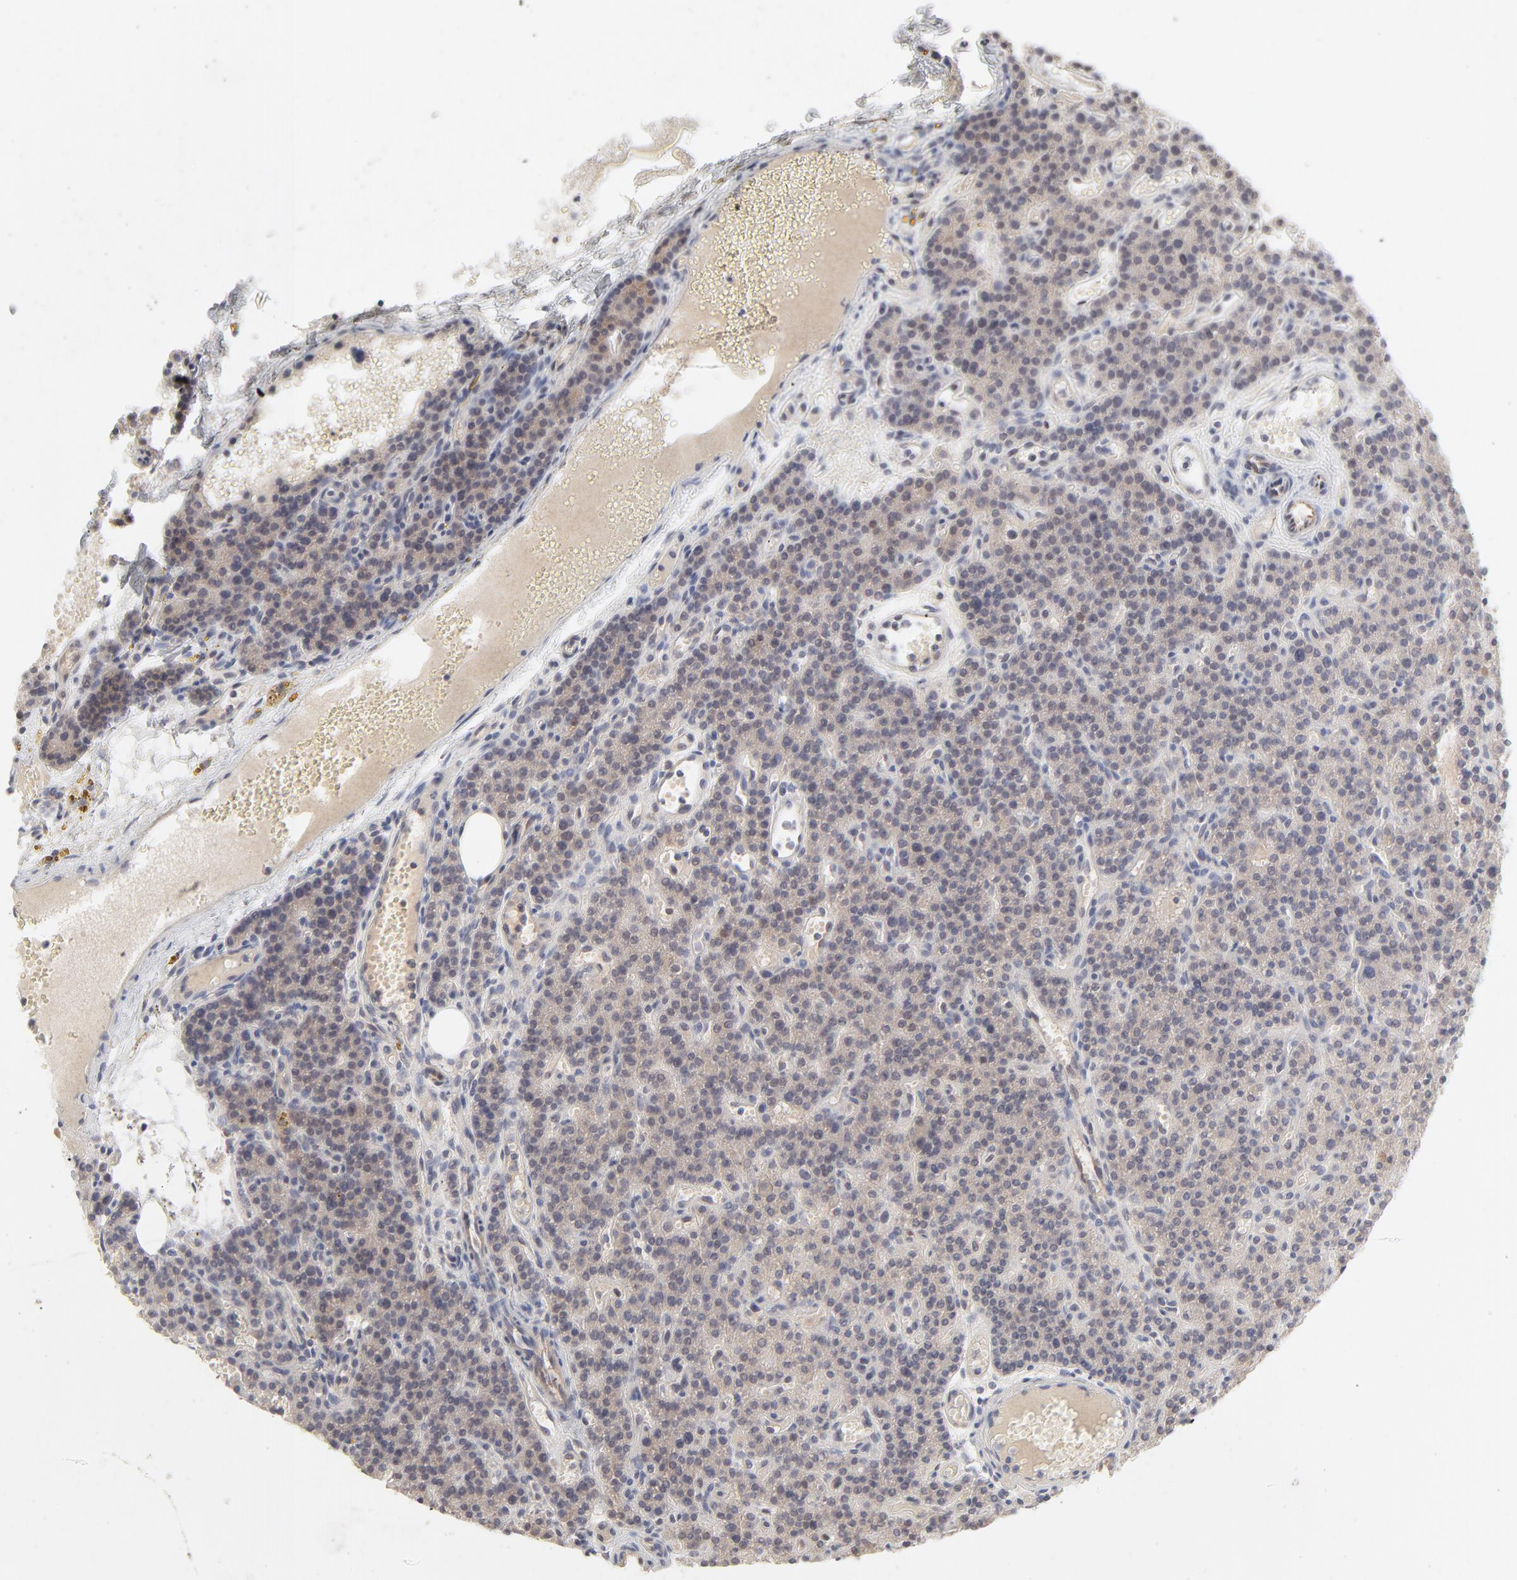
{"staining": {"intensity": "weak", "quantity": "<25%", "location": "cytoplasmic/membranous,nuclear"}, "tissue": "parathyroid gland", "cell_type": "Glandular cells", "image_type": "normal", "snomed": [{"axis": "morphology", "description": "Normal tissue, NOS"}, {"axis": "topography", "description": "Parathyroid gland"}], "caption": "Glandular cells show no significant protein expression in benign parathyroid gland. (IHC, brightfield microscopy, high magnification).", "gene": "CDK6", "patient": {"sex": "male", "age": 25}}